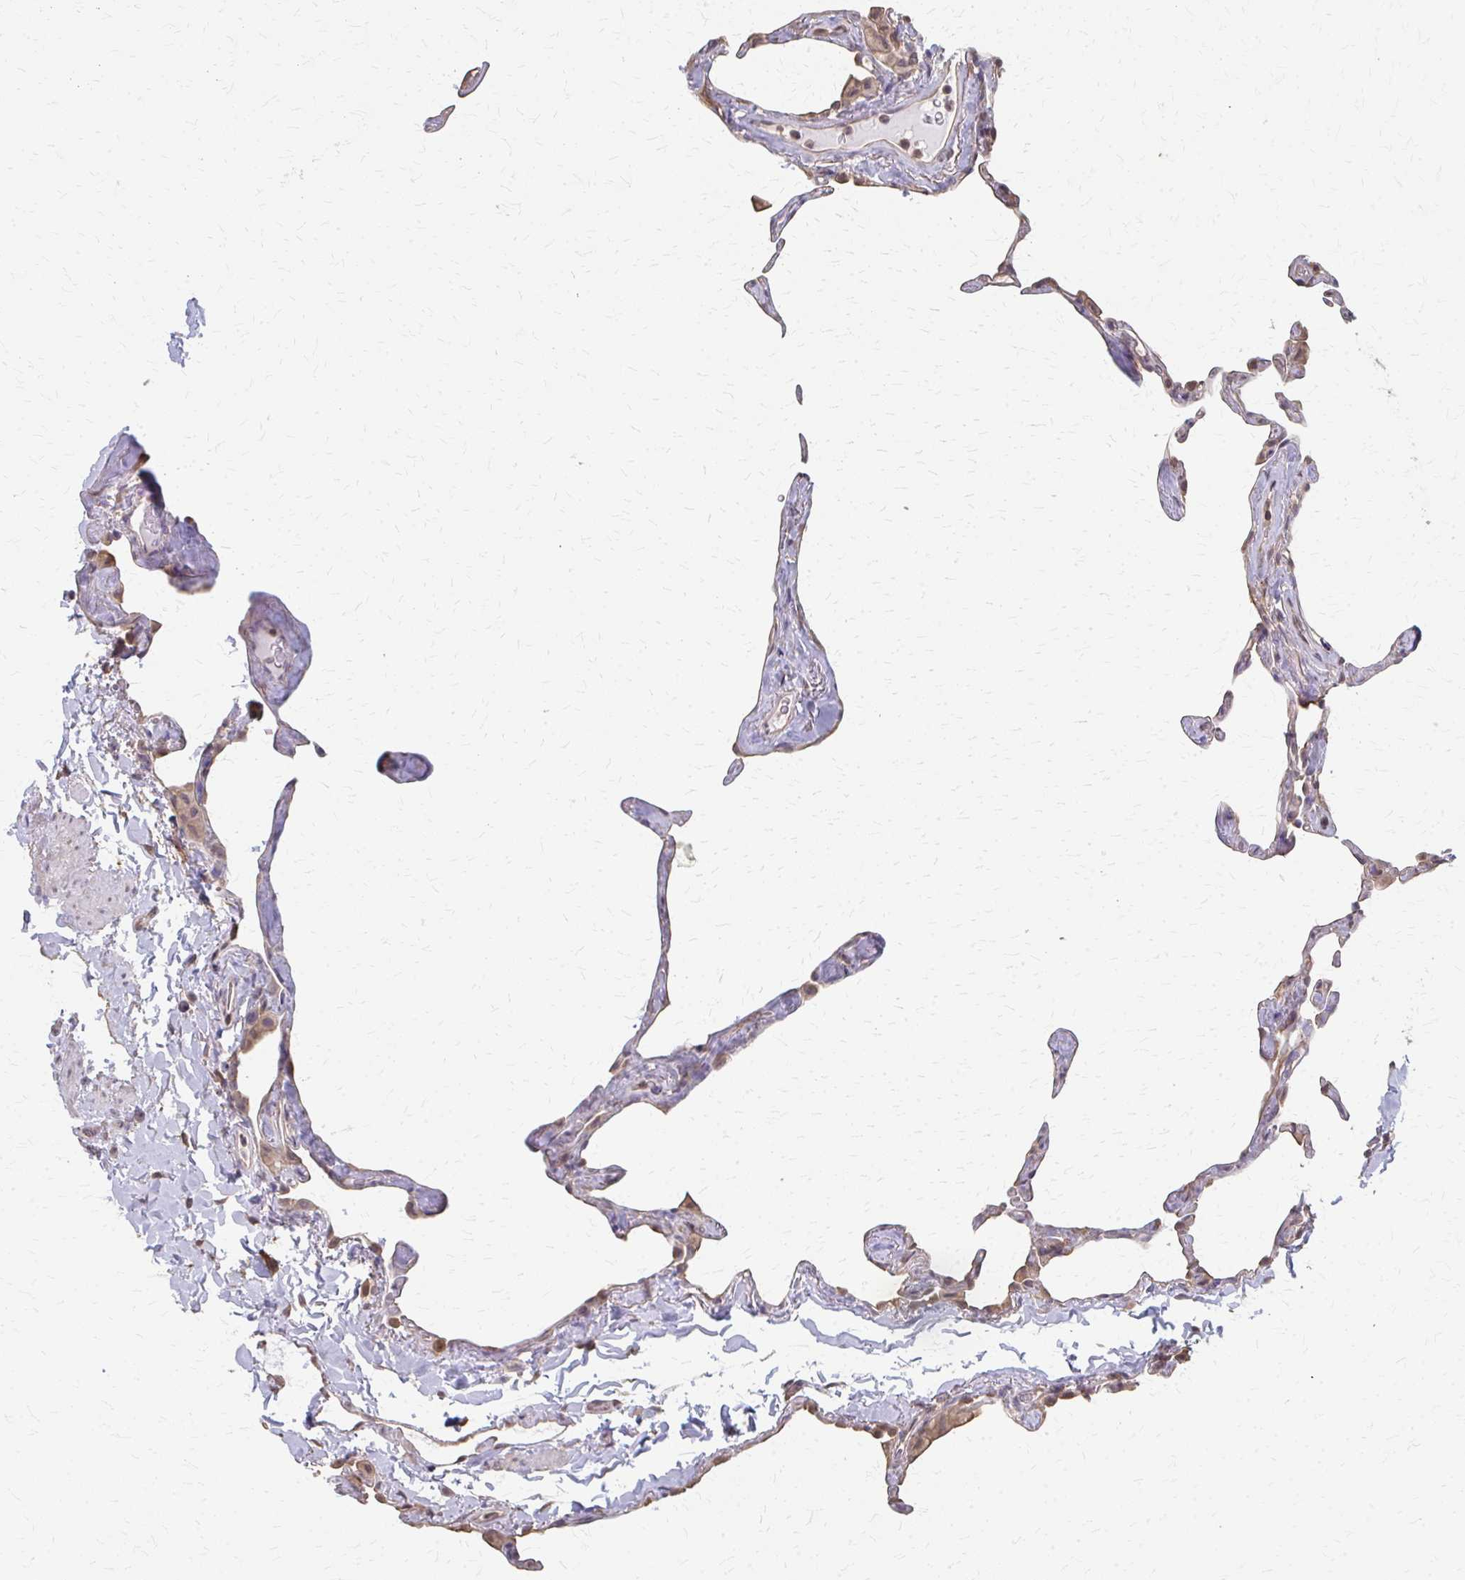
{"staining": {"intensity": "negative", "quantity": "none", "location": "none"}, "tissue": "lung", "cell_type": "Alveolar cells", "image_type": "normal", "snomed": [{"axis": "morphology", "description": "Normal tissue, NOS"}, {"axis": "topography", "description": "Lung"}], "caption": "IHC micrograph of normal human lung stained for a protein (brown), which shows no staining in alveolar cells. (Brightfield microscopy of DAB (3,3'-diaminobenzidine) IHC at high magnification).", "gene": "RABGAP1L", "patient": {"sex": "male", "age": 65}}